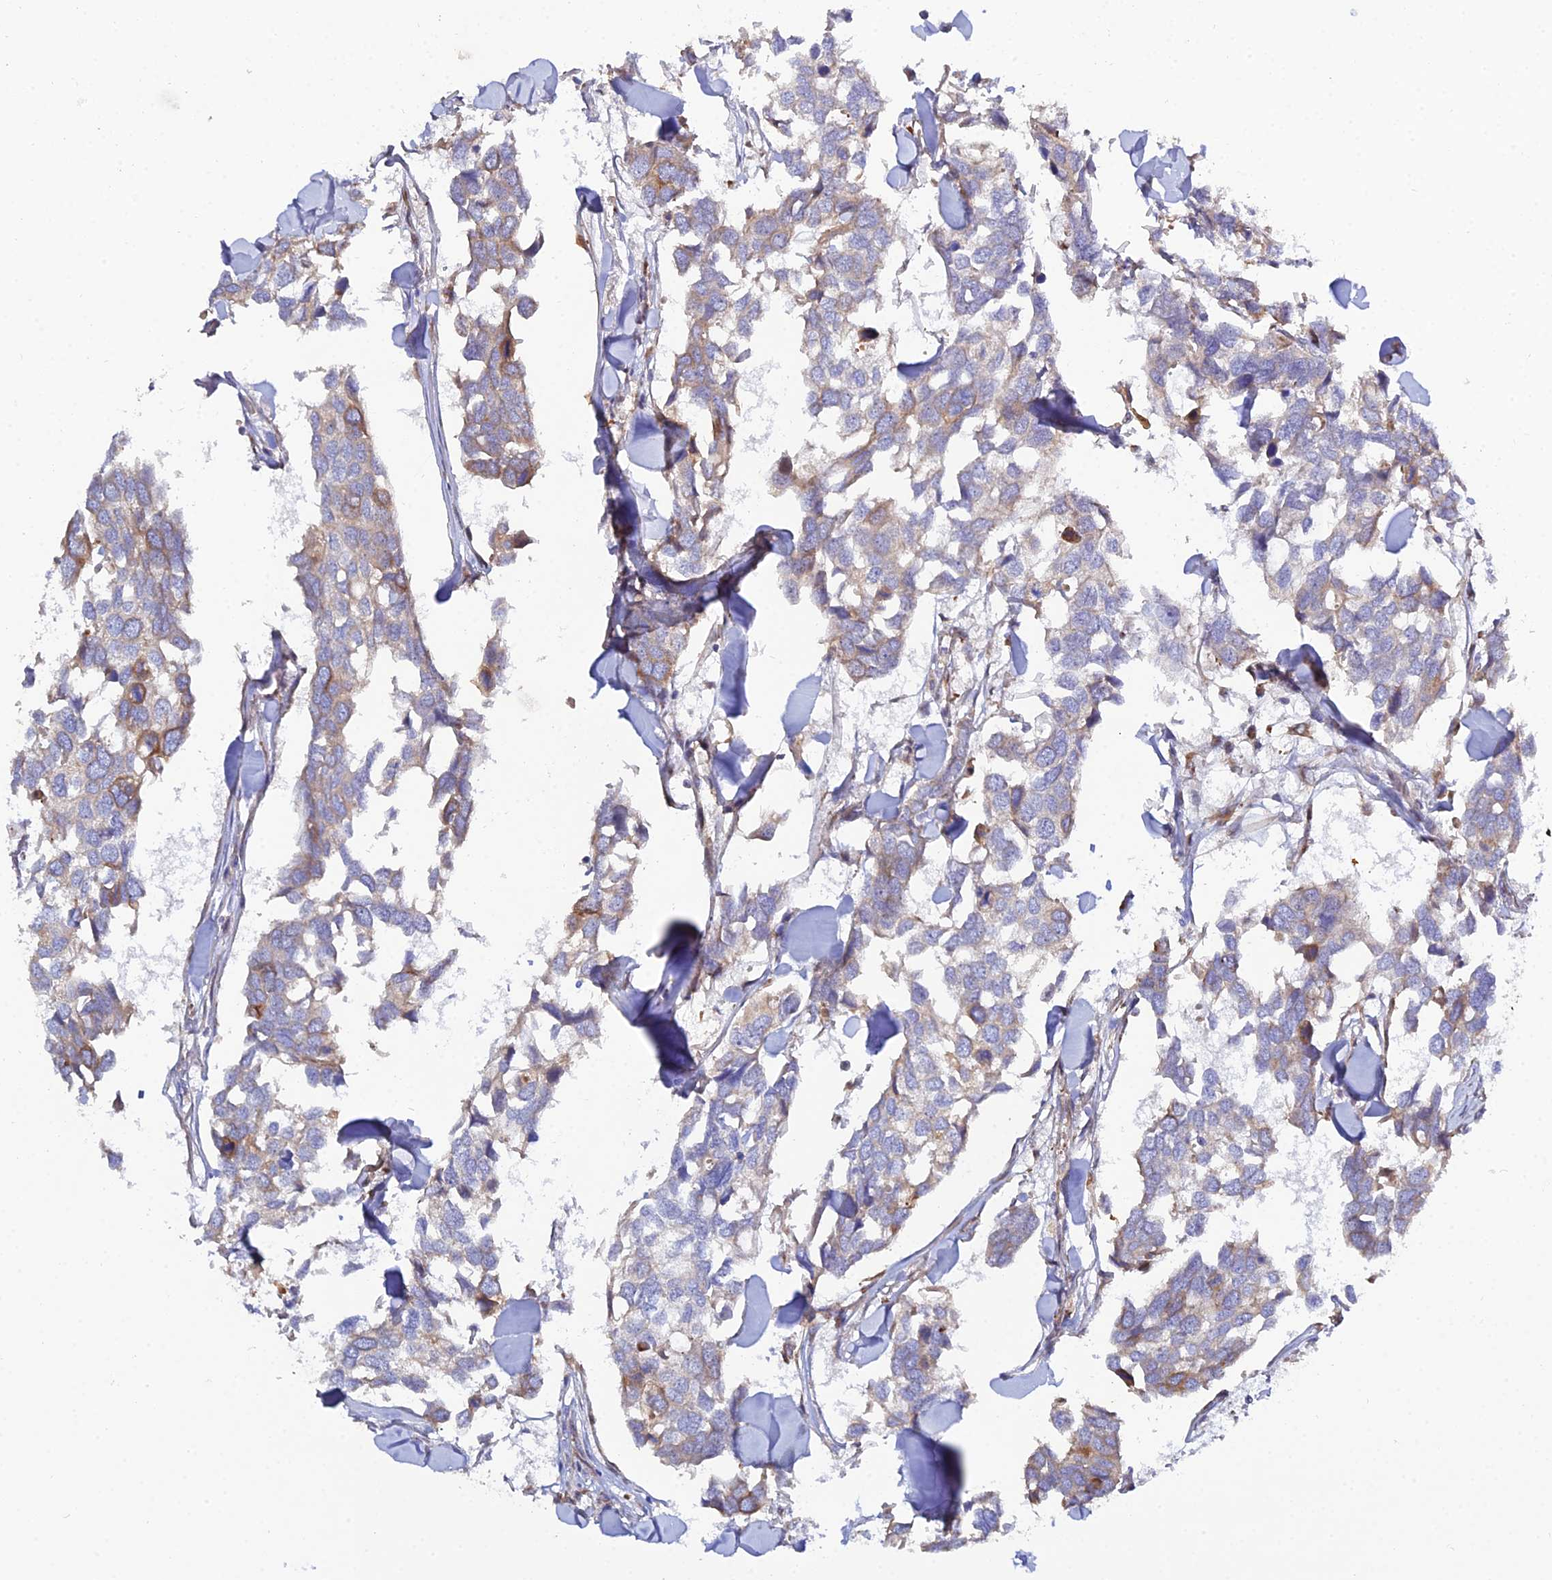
{"staining": {"intensity": "weak", "quantity": "<25%", "location": "cytoplasmic/membranous"}, "tissue": "breast cancer", "cell_type": "Tumor cells", "image_type": "cancer", "snomed": [{"axis": "morphology", "description": "Duct carcinoma"}, {"axis": "topography", "description": "Breast"}], "caption": "An immunohistochemistry image of invasive ductal carcinoma (breast) is shown. There is no staining in tumor cells of invasive ductal carcinoma (breast).", "gene": "ARL6IP1", "patient": {"sex": "female", "age": 83}}